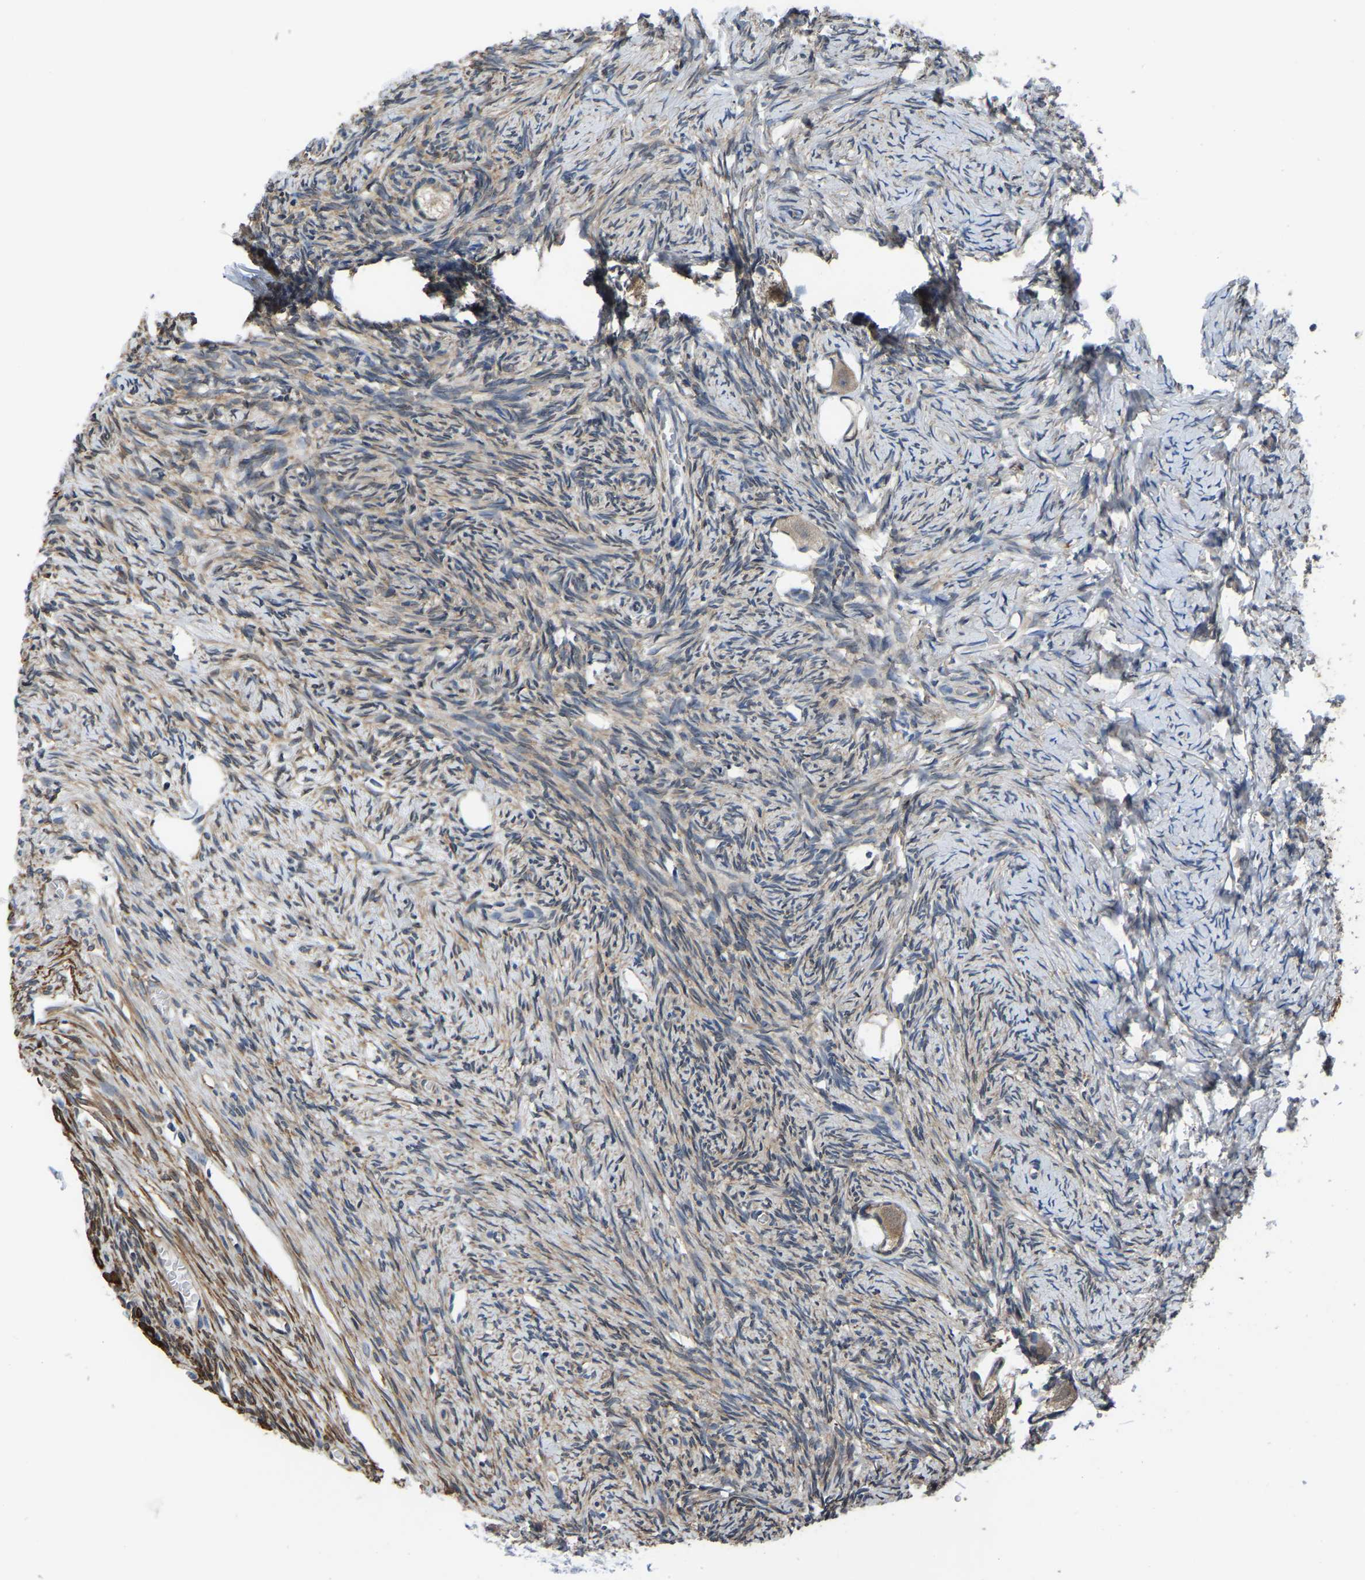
{"staining": {"intensity": "weak", "quantity": ">75%", "location": "cytoplasmic/membranous"}, "tissue": "ovary", "cell_type": "Follicle cells", "image_type": "normal", "snomed": [{"axis": "morphology", "description": "Normal tissue, NOS"}, {"axis": "topography", "description": "Ovary"}], "caption": "Normal ovary displays weak cytoplasmic/membranous staining in approximately >75% of follicle cells (DAB (3,3'-diaminobenzidine) IHC with brightfield microscopy, high magnification)..", "gene": "ARL6IP5", "patient": {"sex": "female", "age": 27}}